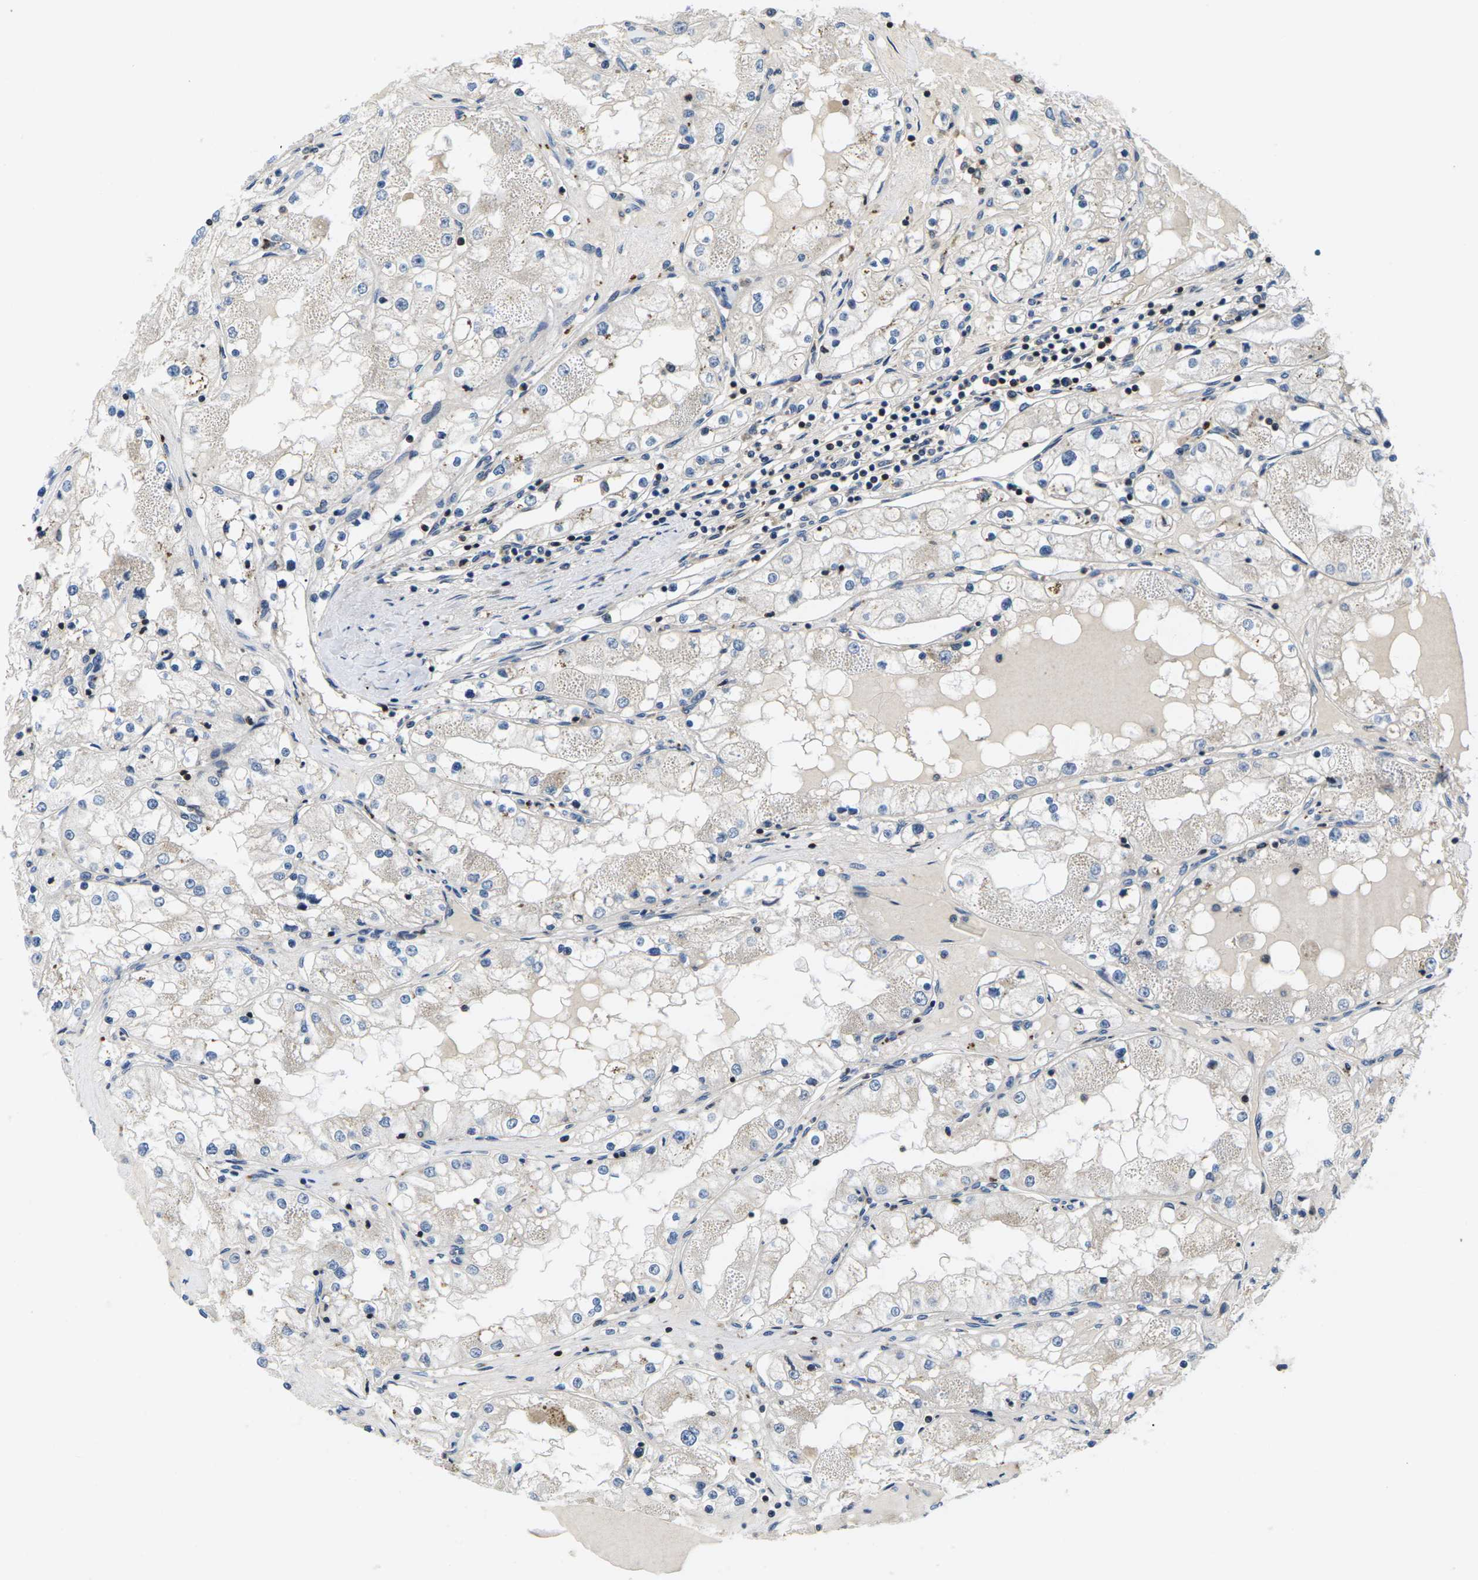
{"staining": {"intensity": "negative", "quantity": "none", "location": "none"}, "tissue": "renal cancer", "cell_type": "Tumor cells", "image_type": "cancer", "snomed": [{"axis": "morphology", "description": "Adenocarcinoma, NOS"}, {"axis": "topography", "description": "Kidney"}], "caption": "Immunohistochemical staining of human adenocarcinoma (renal) reveals no significant expression in tumor cells.", "gene": "PLCE1", "patient": {"sex": "male", "age": 68}}